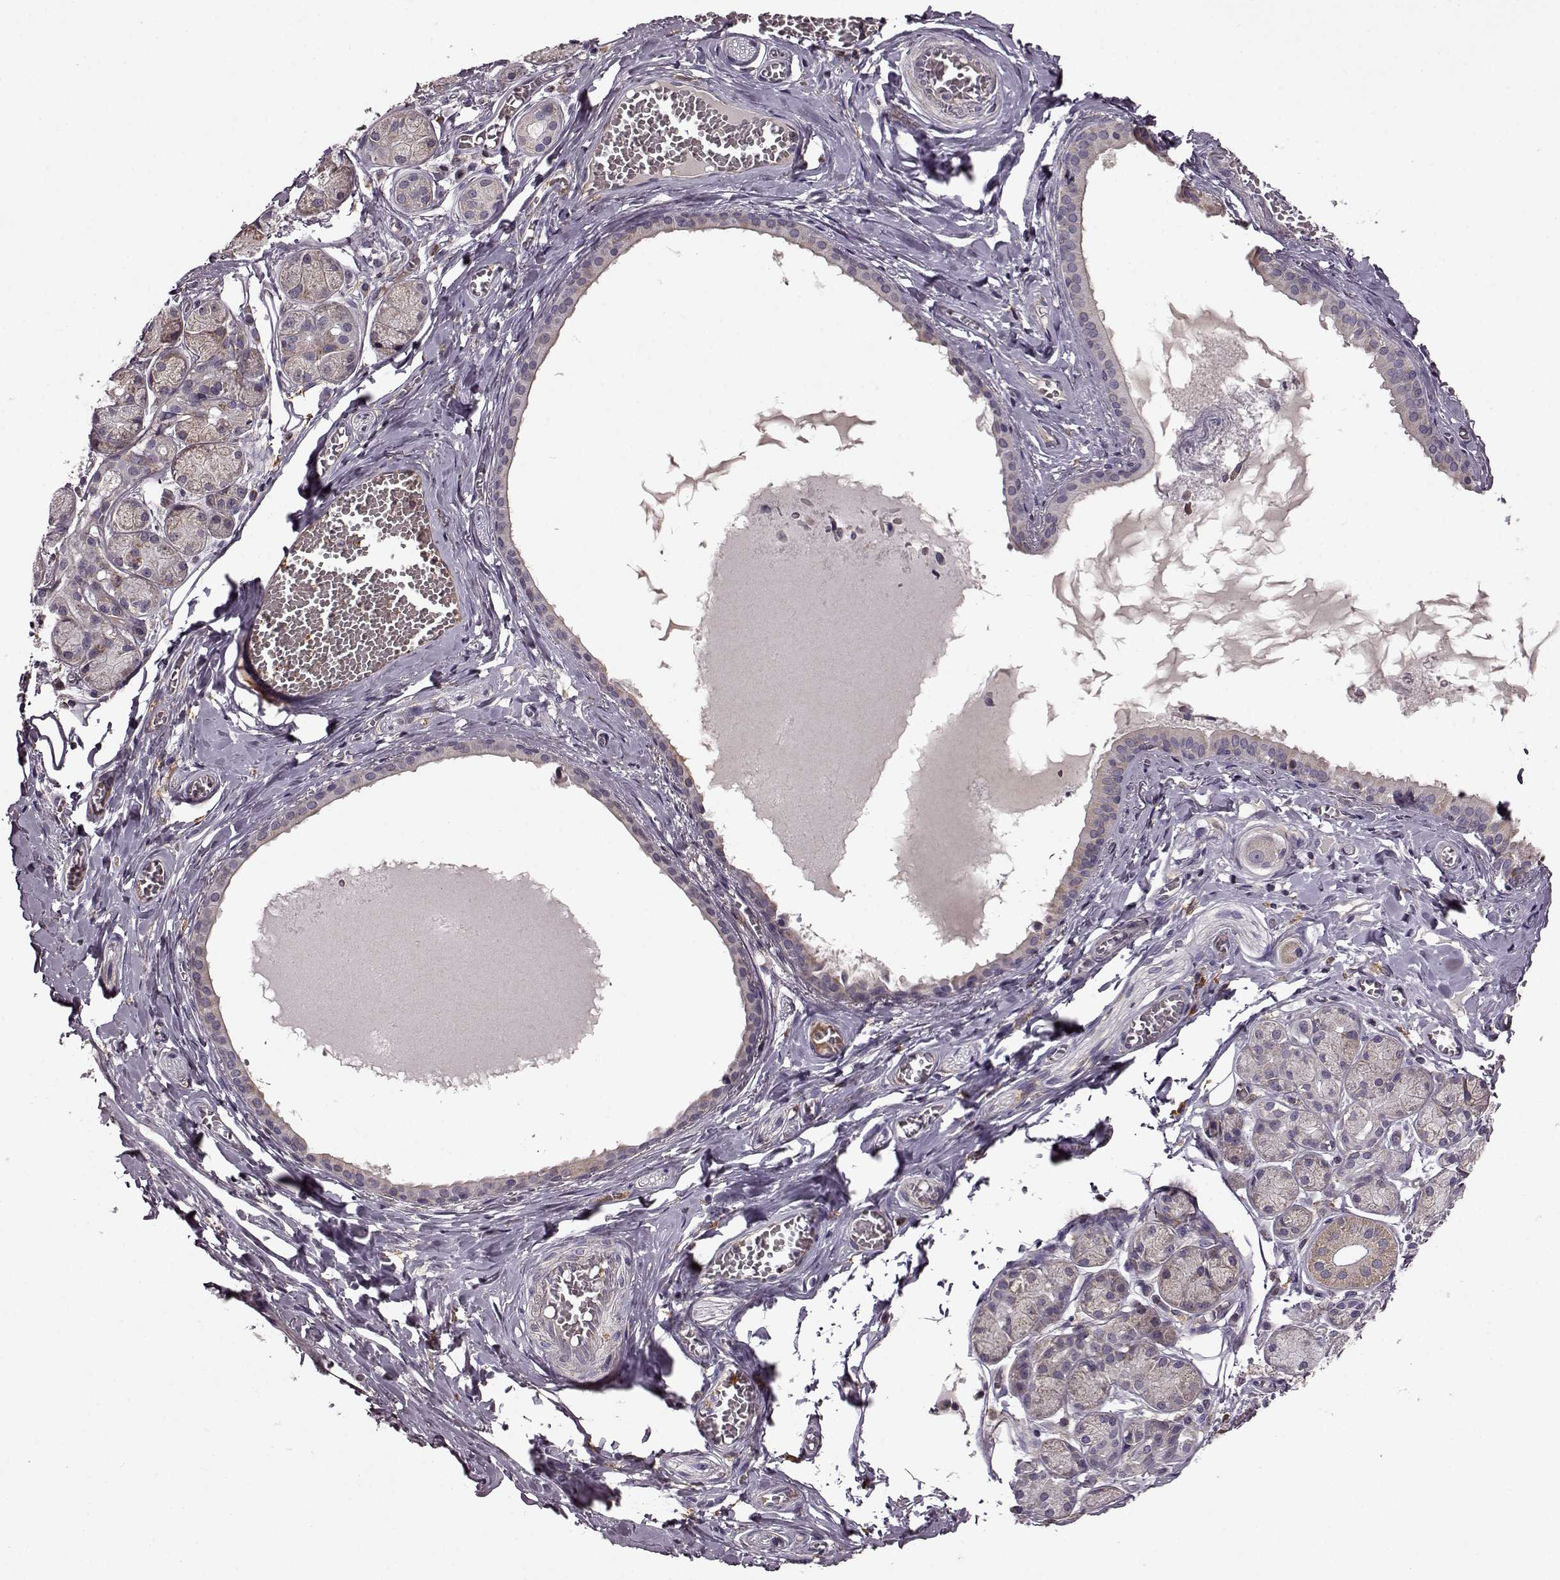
{"staining": {"intensity": "moderate", "quantity": "<25%", "location": "cytoplasmic/membranous"}, "tissue": "salivary gland", "cell_type": "Glandular cells", "image_type": "normal", "snomed": [{"axis": "morphology", "description": "Normal tissue, NOS"}, {"axis": "topography", "description": "Salivary gland"}, {"axis": "topography", "description": "Peripheral nerve tissue"}], "caption": "Glandular cells exhibit low levels of moderate cytoplasmic/membranous expression in about <25% of cells in benign salivary gland. (Stains: DAB in brown, nuclei in blue, Microscopy: brightfield microscopy at high magnification).", "gene": "MTSS1", "patient": {"sex": "male", "age": 71}}